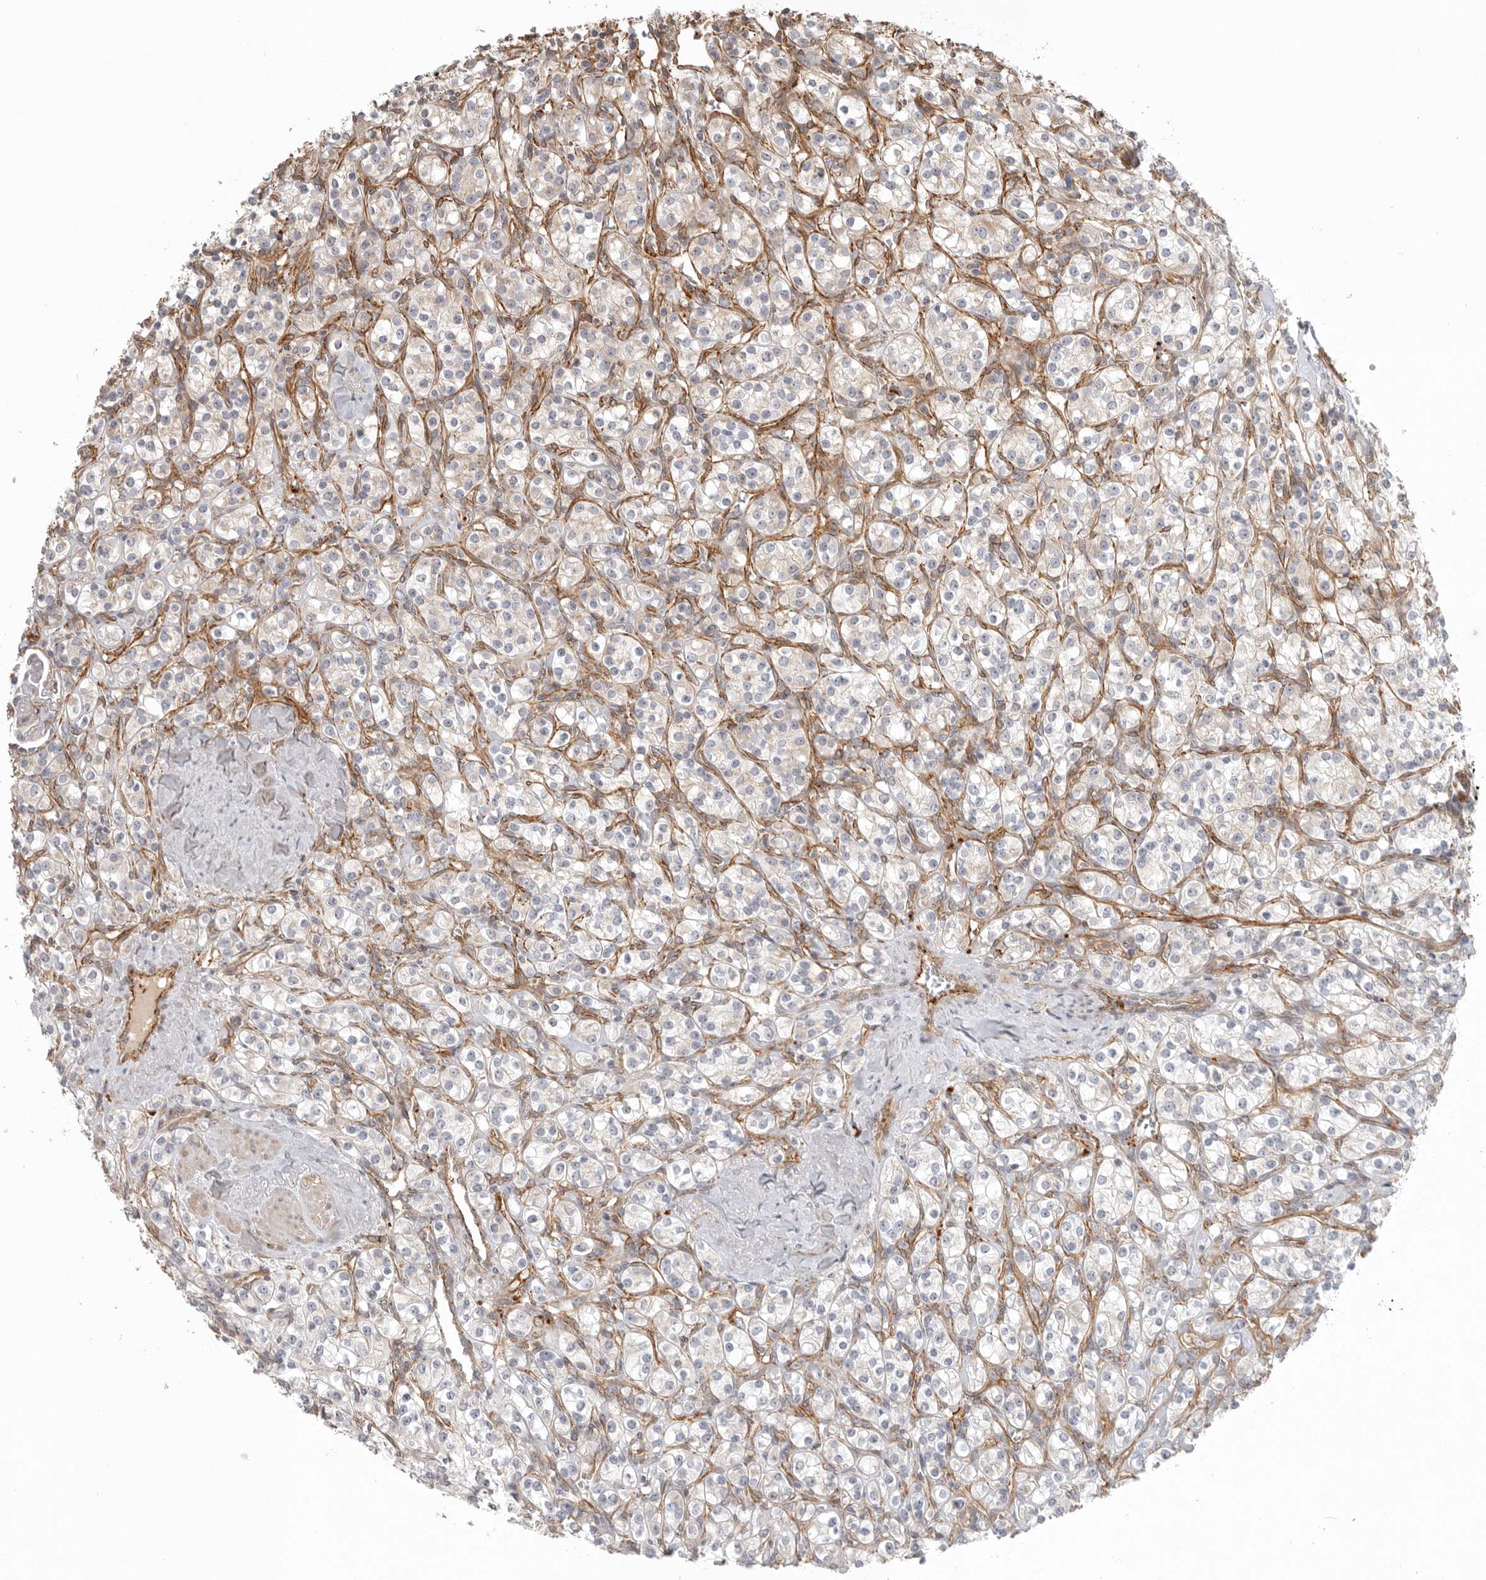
{"staining": {"intensity": "negative", "quantity": "none", "location": "none"}, "tissue": "renal cancer", "cell_type": "Tumor cells", "image_type": "cancer", "snomed": [{"axis": "morphology", "description": "Adenocarcinoma, NOS"}, {"axis": "topography", "description": "Kidney"}], "caption": "Immunohistochemistry (IHC) histopathology image of human renal adenocarcinoma stained for a protein (brown), which reveals no positivity in tumor cells.", "gene": "LONRF1", "patient": {"sex": "male", "age": 77}}